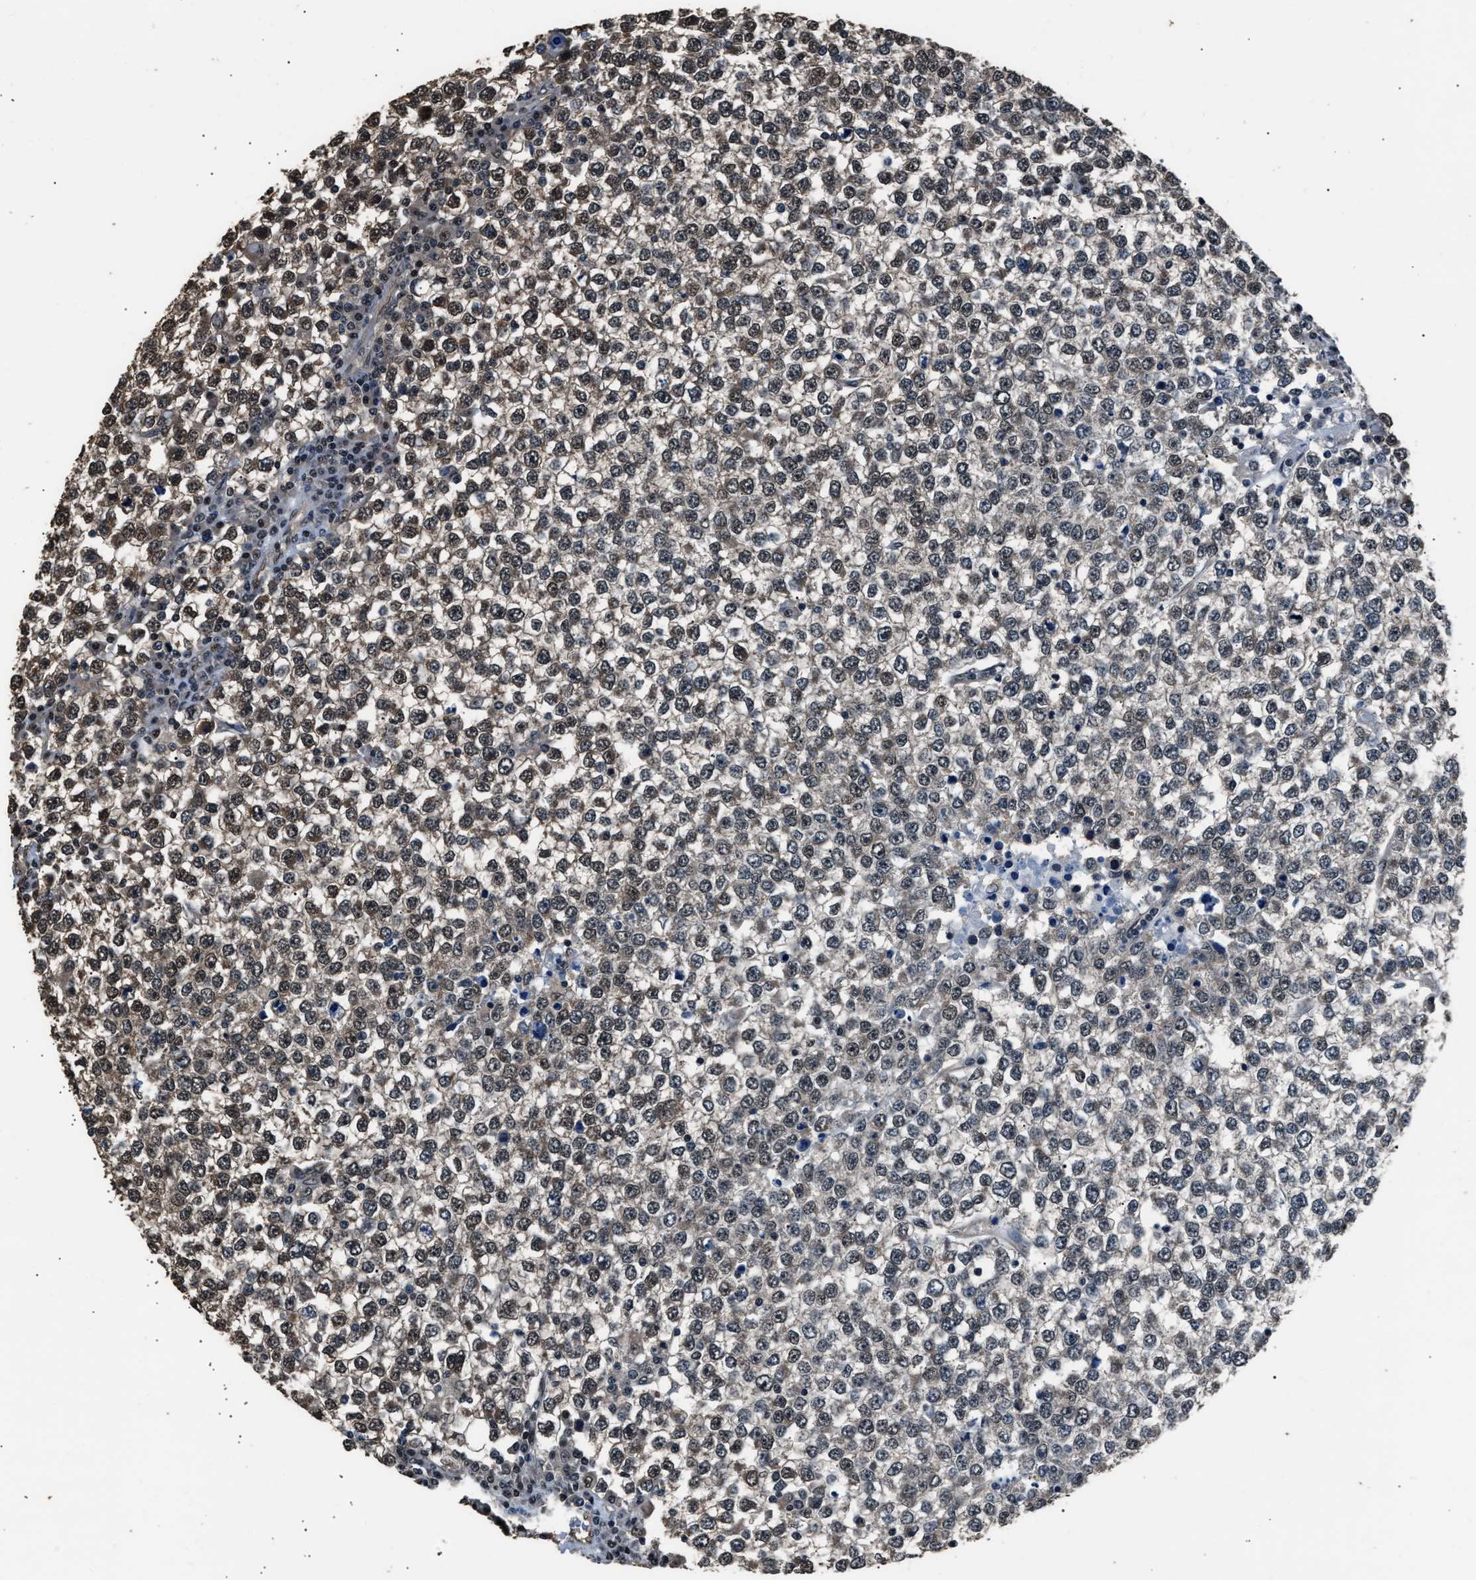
{"staining": {"intensity": "moderate", "quantity": "25%-75%", "location": "cytoplasmic/membranous,nuclear"}, "tissue": "testis cancer", "cell_type": "Tumor cells", "image_type": "cancer", "snomed": [{"axis": "morphology", "description": "Seminoma, NOS"}, {"axis": "topography", "description": "Testis"}], "caption": "IHC photomicrograph of neoplastic tissue: human testis cancer stained using immunohistochemistry shows medium levels of moderate protein expression localized specifically in the cytoplasmic/membranous and nuclear of tumor cells, appearing as a cytoplasmic/membranous and nuclear brown color.", "gene": "DFFA", "patient": {"sex": "male", "age": 65}}